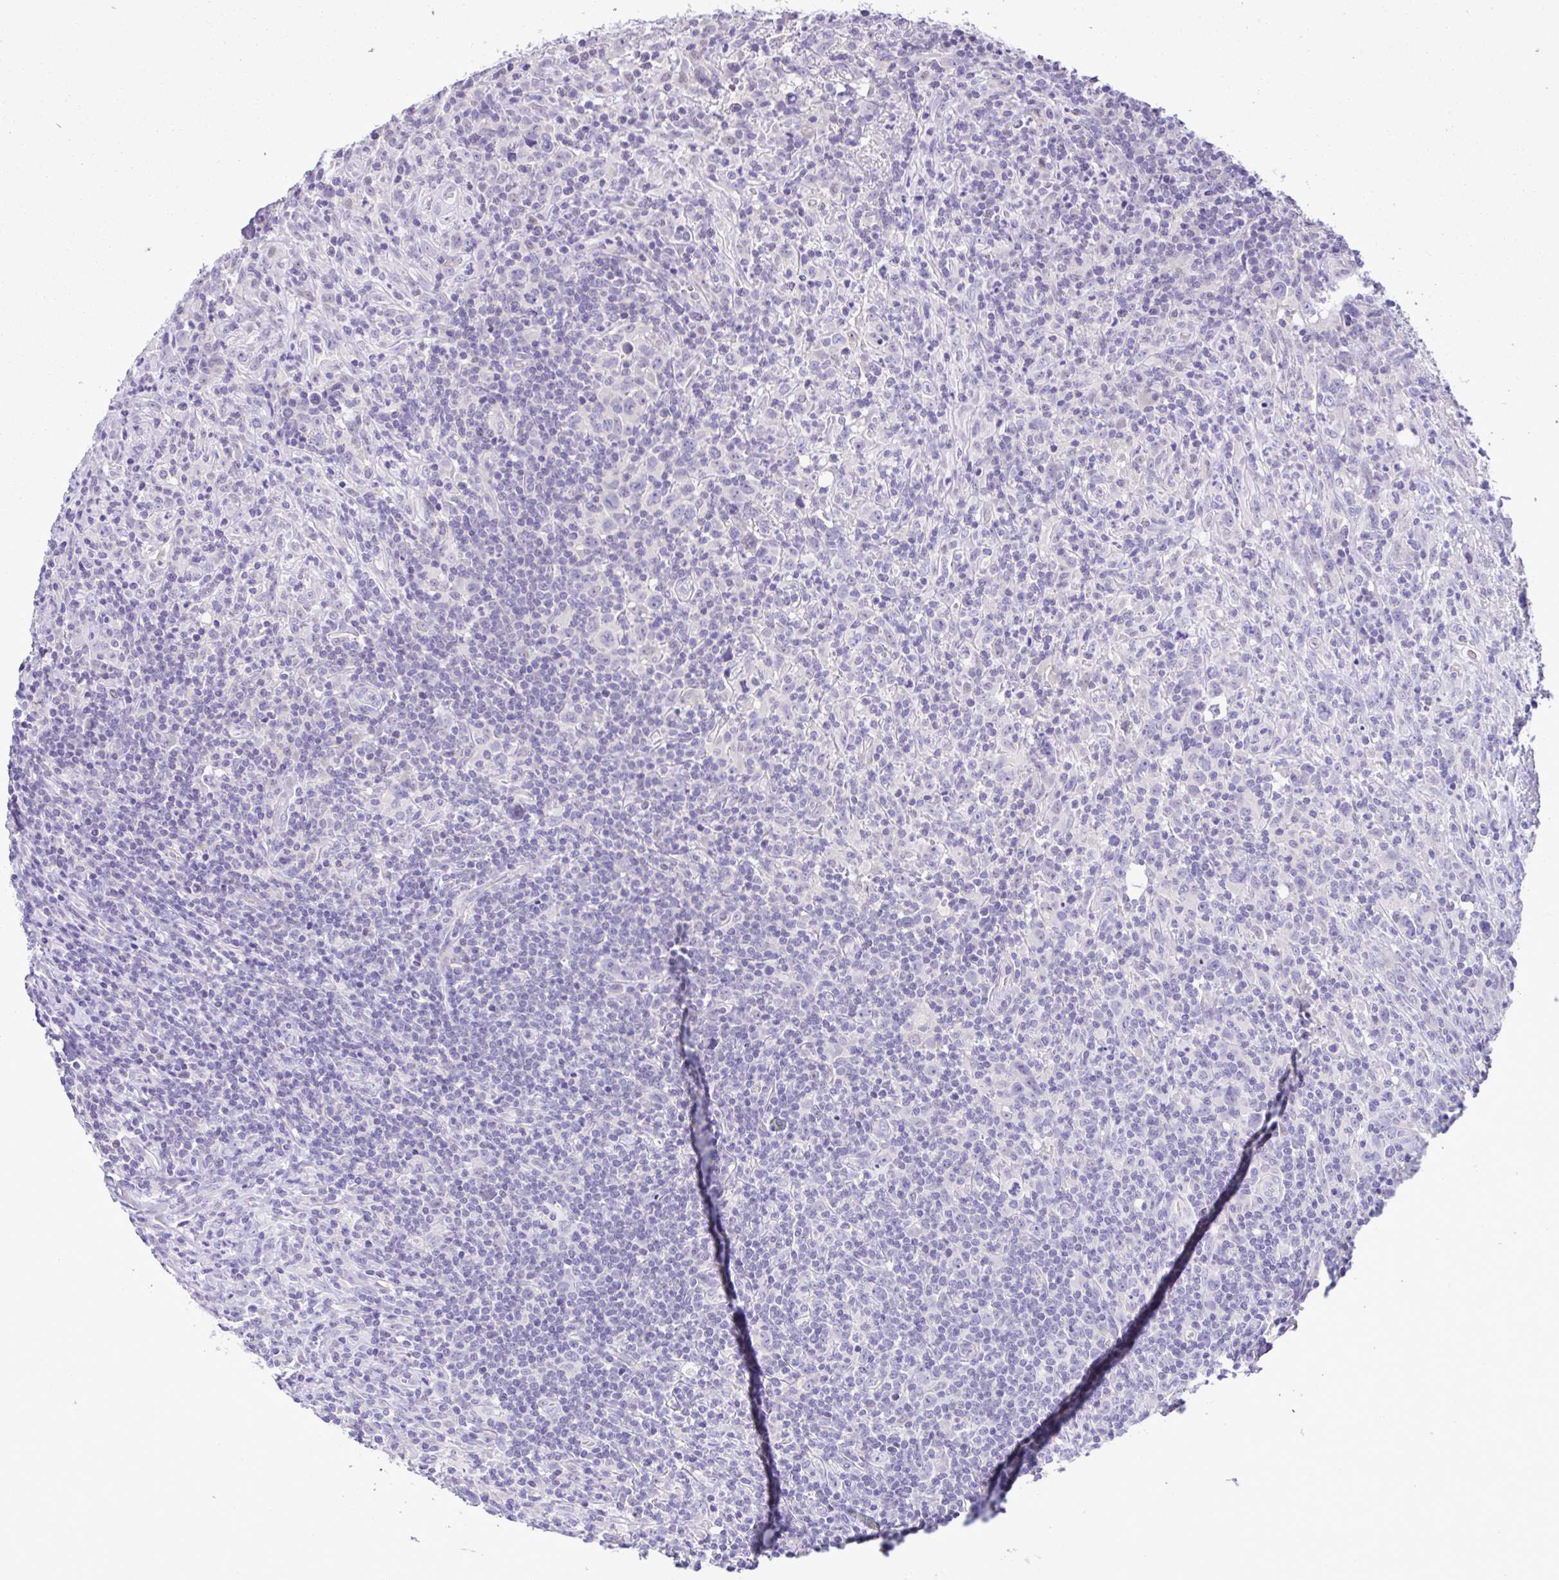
{"staining": {"intensity": "negative", "quantity": "none", "location": "none"}, "tissue": "lymphoma", "cell_type": "Tumor cells", "image_type": "cancer", "snomed": [{"axis": "morphology", "description": "Hodgkin's disease, NOS"}, {"axis": "topography", "description": "Lymph node"}], "caption": "There is no significant positivity in tumor cells of lymphoma.", "gene": "ANO4", "patient": {"sex": "female", "age": 18}}